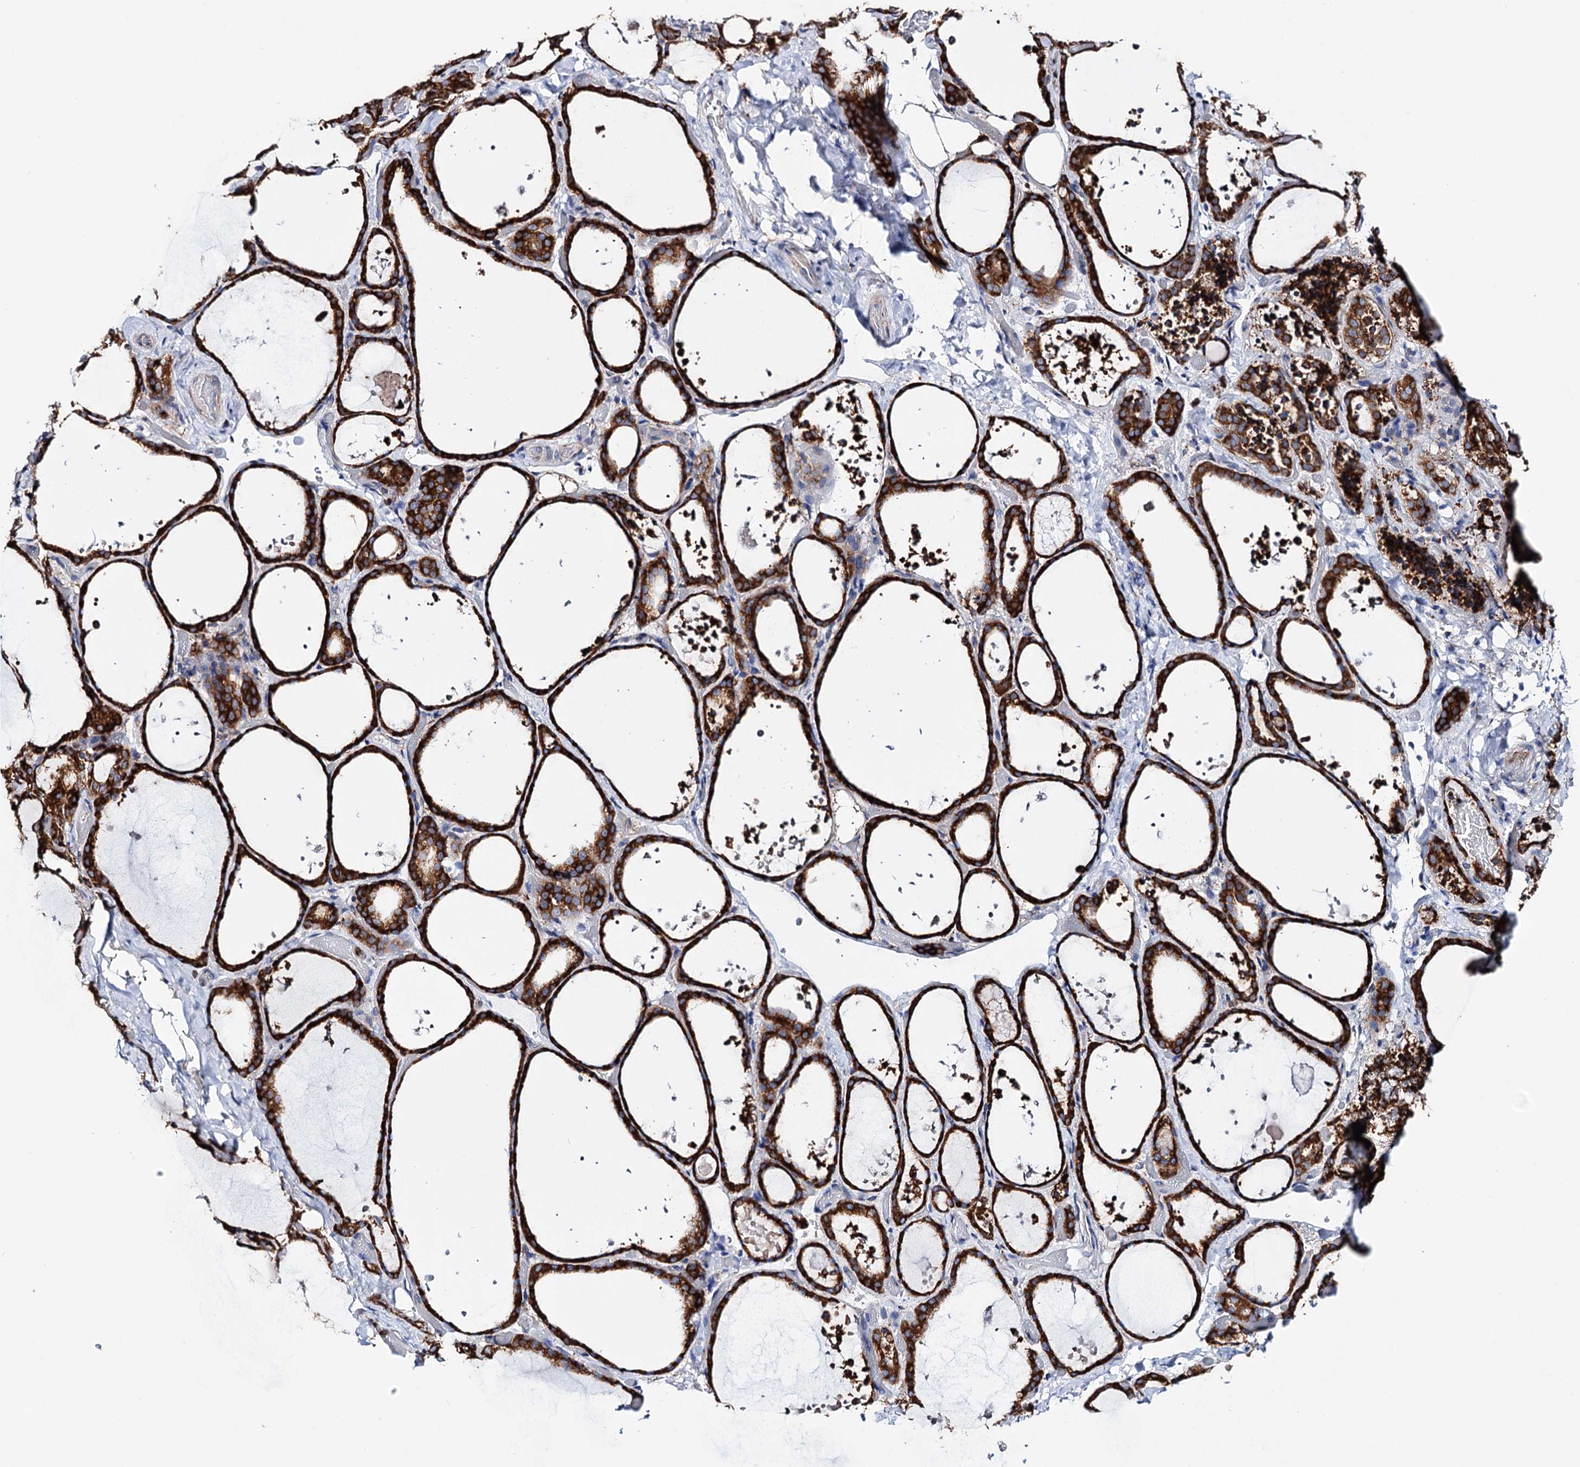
{"staining": {"intensity": "strong", "quantity": ">75%", "location": "cytoplasmic/membranous"}, "tissue": "thyroid gland", "cell_type": "Glandular cells", "image_type": "normal", "snomed": [{"axis": "morphology", "description": "Normal tissue, NOS"}, {"axis": "topography", "description": "Thyroid gland"}], "caption": "Immunohistochemical staining of normal human thyroid gland displays high levels of strong cytoplasmic/membranous expression in approximately >75% of glandular cells.", "gene": "ERP29", "patient": {"sex": "female", "age": 44}}